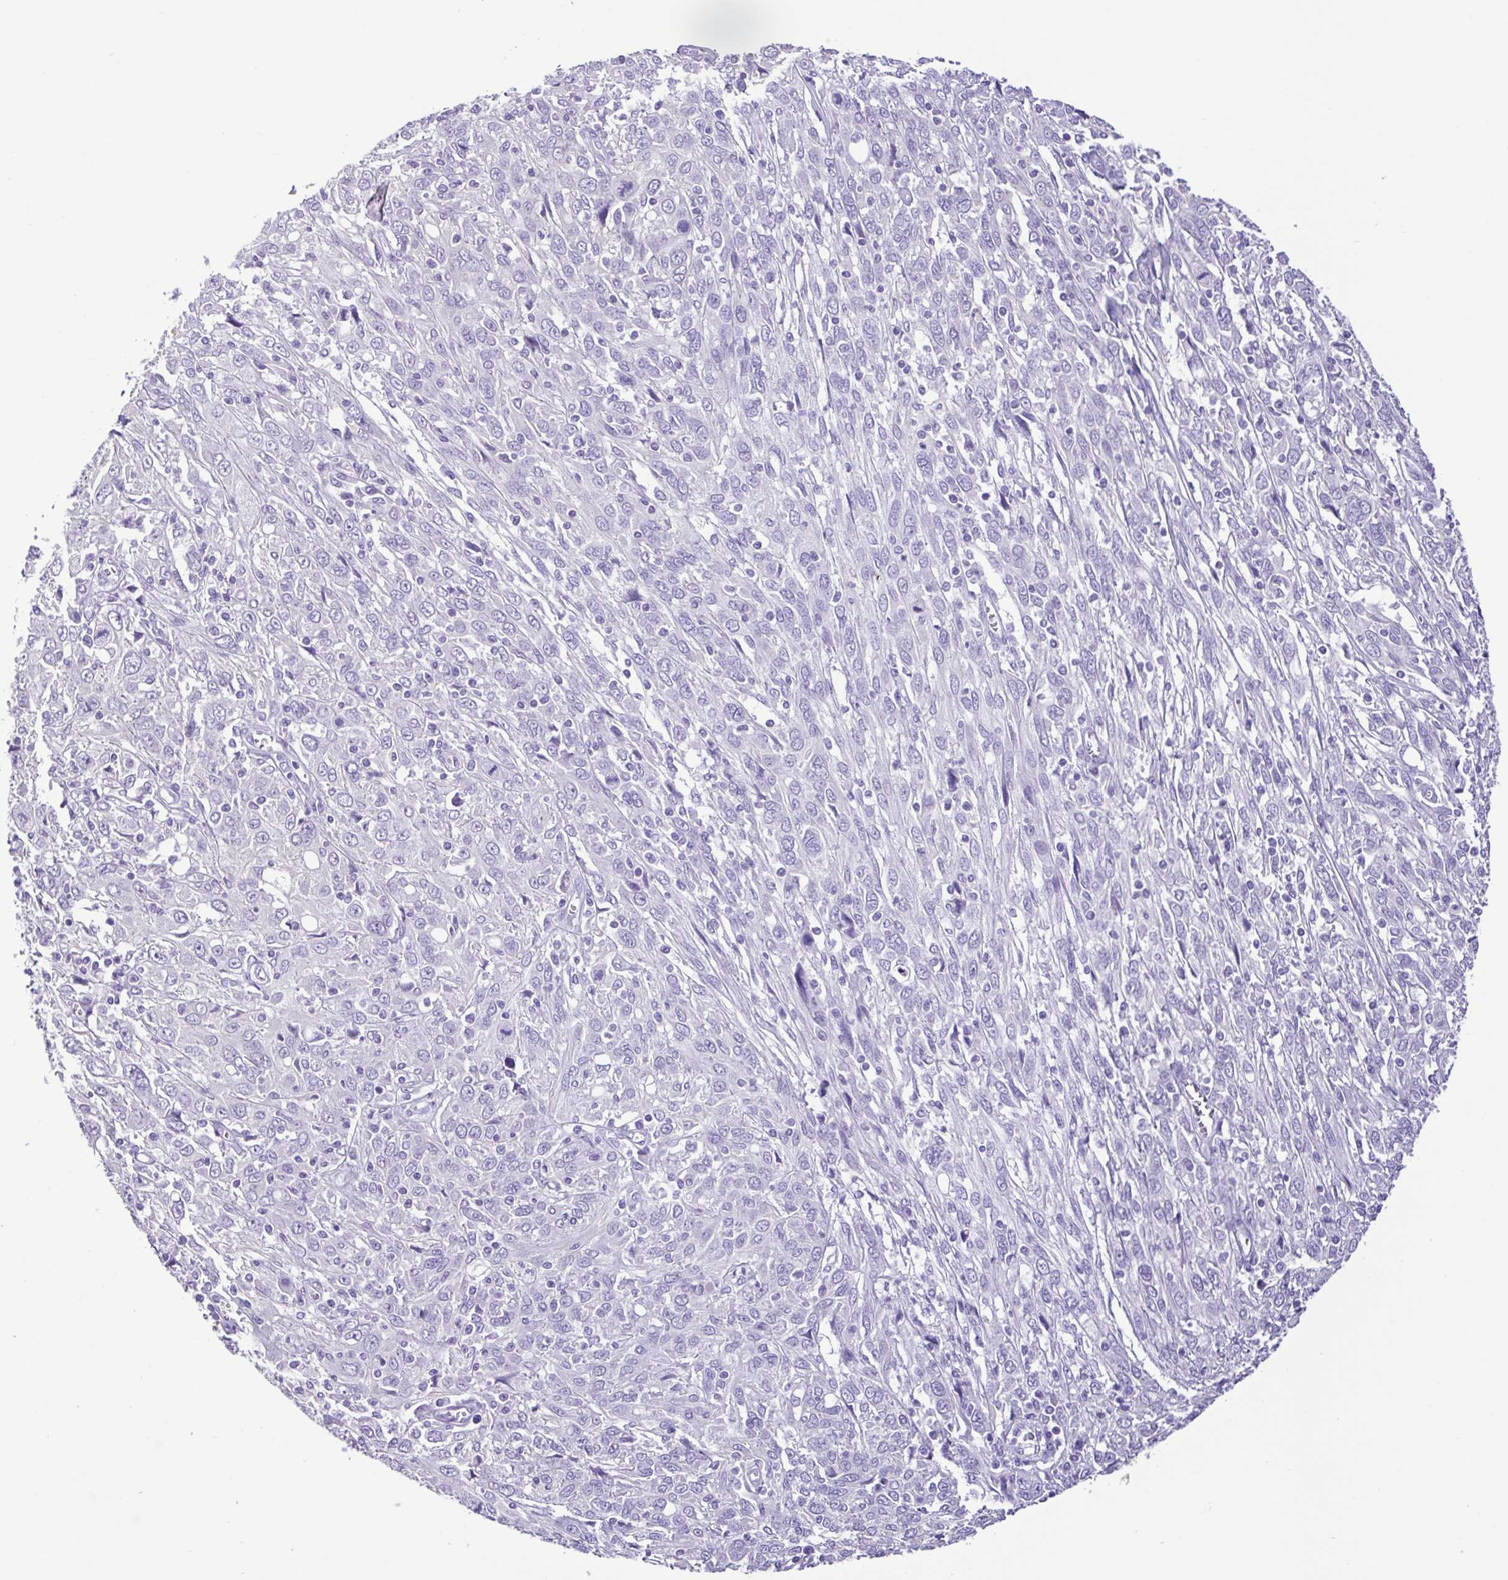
{"staining": {"intensity": "negative", "quantity": "none", "location": "none"}, "tissue": "cervical cancer", "cell_type": "Tumor cells", "image_type": "cancer", "snomed": [{"axis": "morphology", "description": "Squamous cell carcinoma, NOS"}, {"axis": "topography", "description": "Cervix"}], "caption": "A high-resolution micrograph shows immunohistochemistry (IHC) staining of cervical cancer, which demonstrates no significant expression in tumor cells.", "gene": "CBY2", "patient": {"sex": "female", "age": 46}}